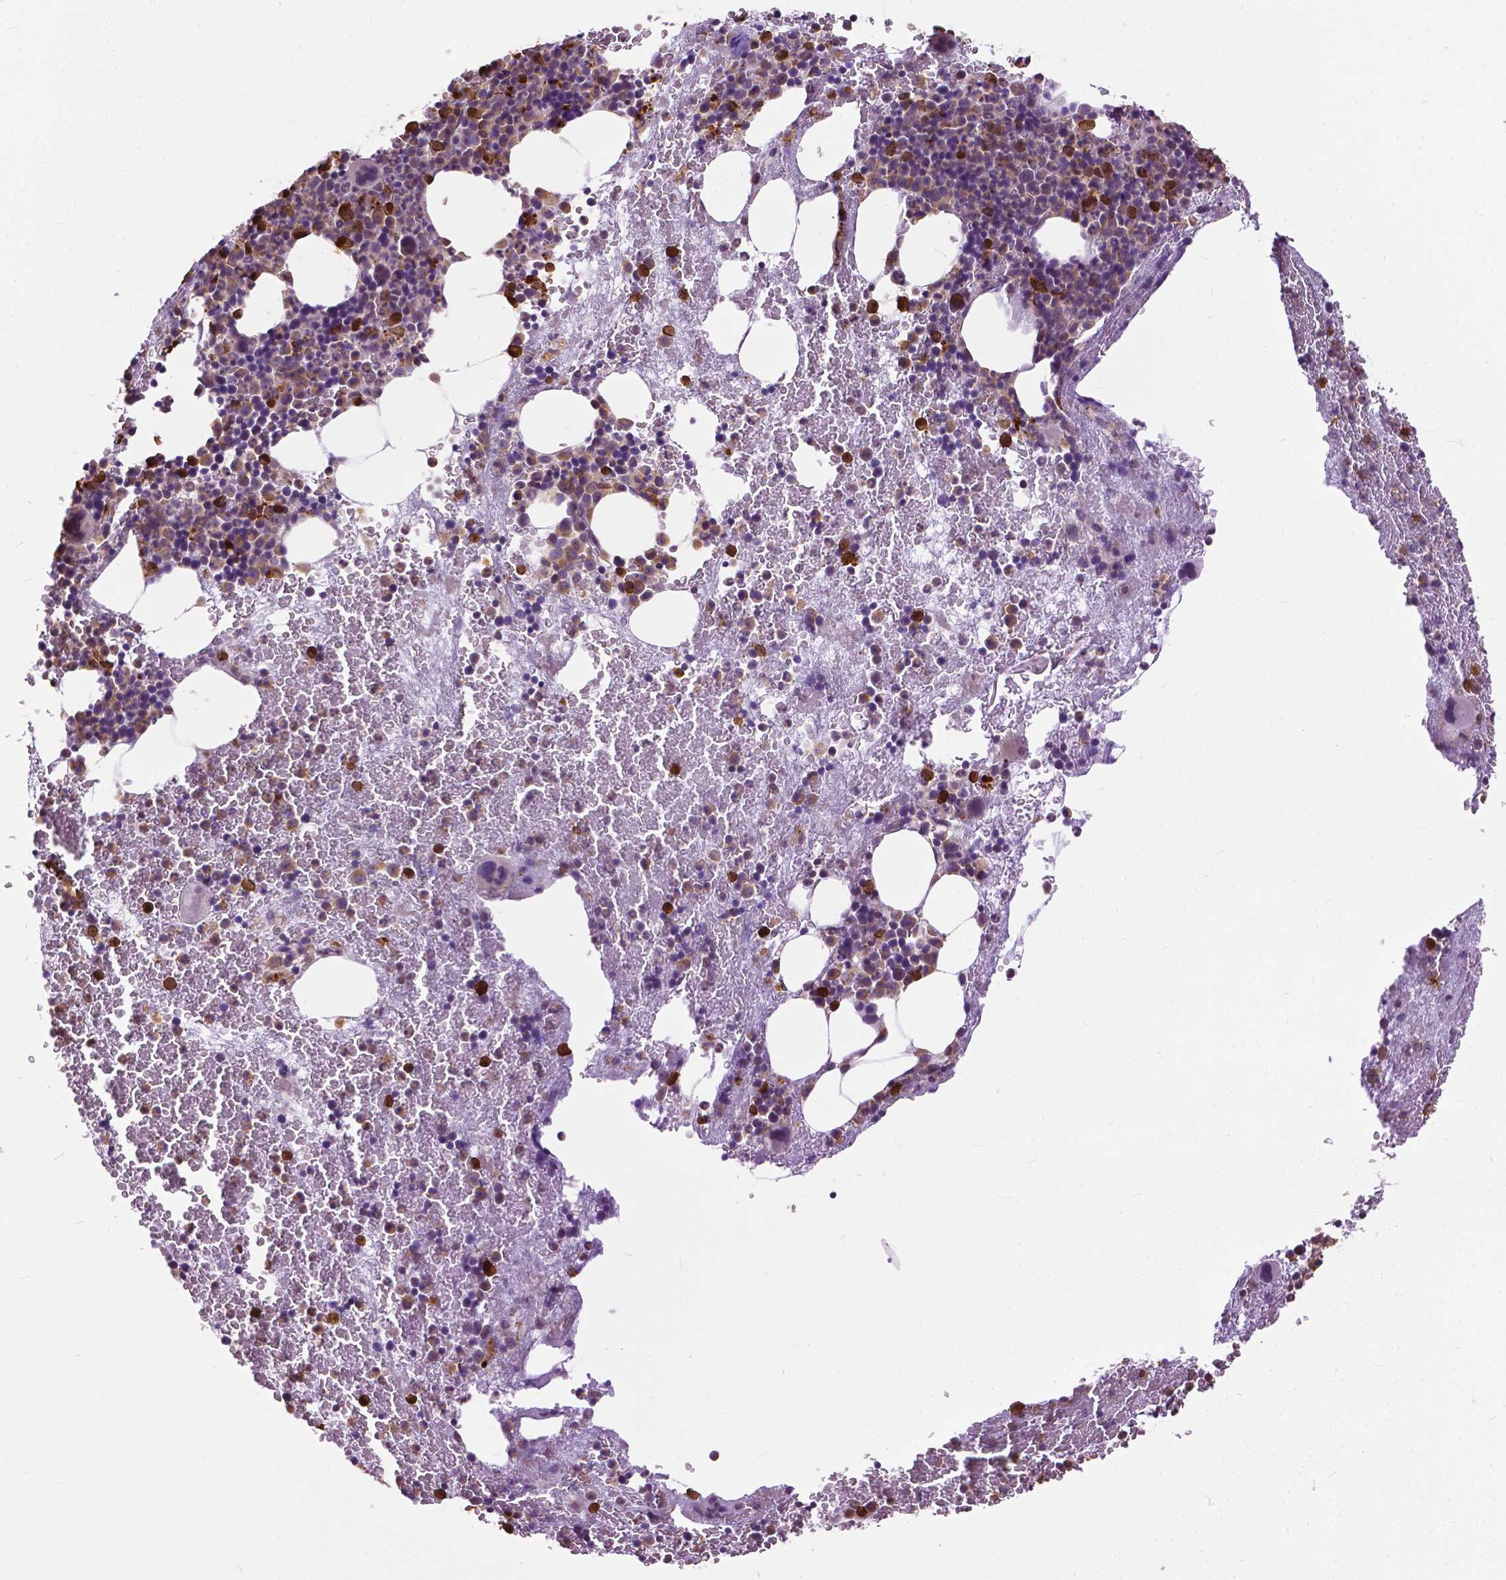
{"staining": {"intensity": "moderate", "quantity": "25%-75%", "location": "cytoplasmic/membranous"}, "tissue": "bone marrow", "cell_type": "Hematopoietic cells", "image_type": "normal", "snomed": [{"axis": "morphology", "description": "Normal tissue, NOS"}, {"axis": "topography", "description": "Bone marrow"}], "caption": "IHC (DAB) staining of benign bone marrow demonstrates moderate cytoplasmic/membranous protein expression in about 25%-75% of hematopoietic cells.", "gene": "TTC9B", "patient": {"sex": "male", "age": 44}}